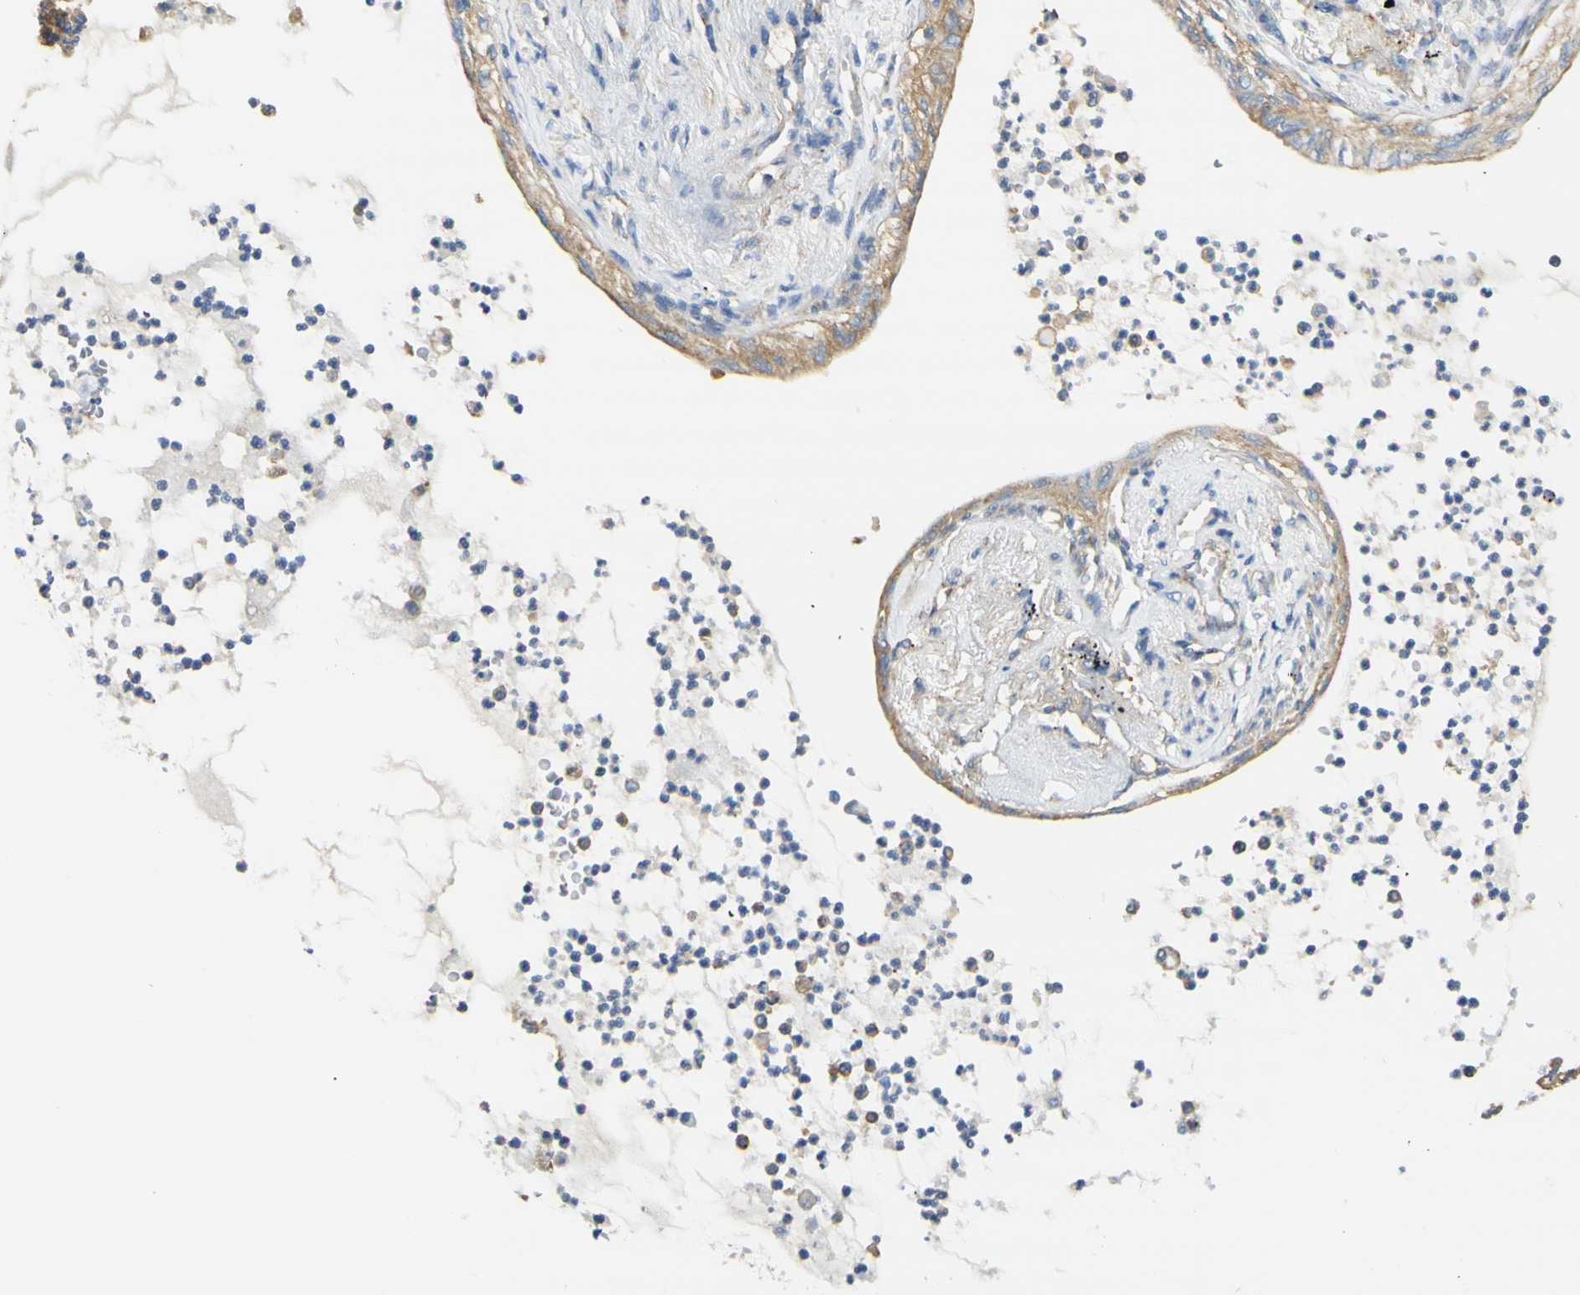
{"staining": {"intensity": "weak", "quantity": ">75%", "location": "cytoplasmic/membranous"}, "tissue": "lung cancer", "cell_type": "Tumor cells", "image_type": "cancer", "snomed": [{"axis": "morphology", "description": "Normal tissue, NOS"}, {"axis": "morphology", "description": "Adenocarcinoma, NOS"}, {"axis": "topography", "description": "Bronchus"}, {"axis": "topography", "description": "Lung"}], "caption": "This image exhibits IHC staining of lung cancer (adenocarcinoma), with low weak cytoplasmic/membranous staining in about >75% of tumor cells.", "gene": "CLTC", "patient": {"sex": "female", "age": 70}}